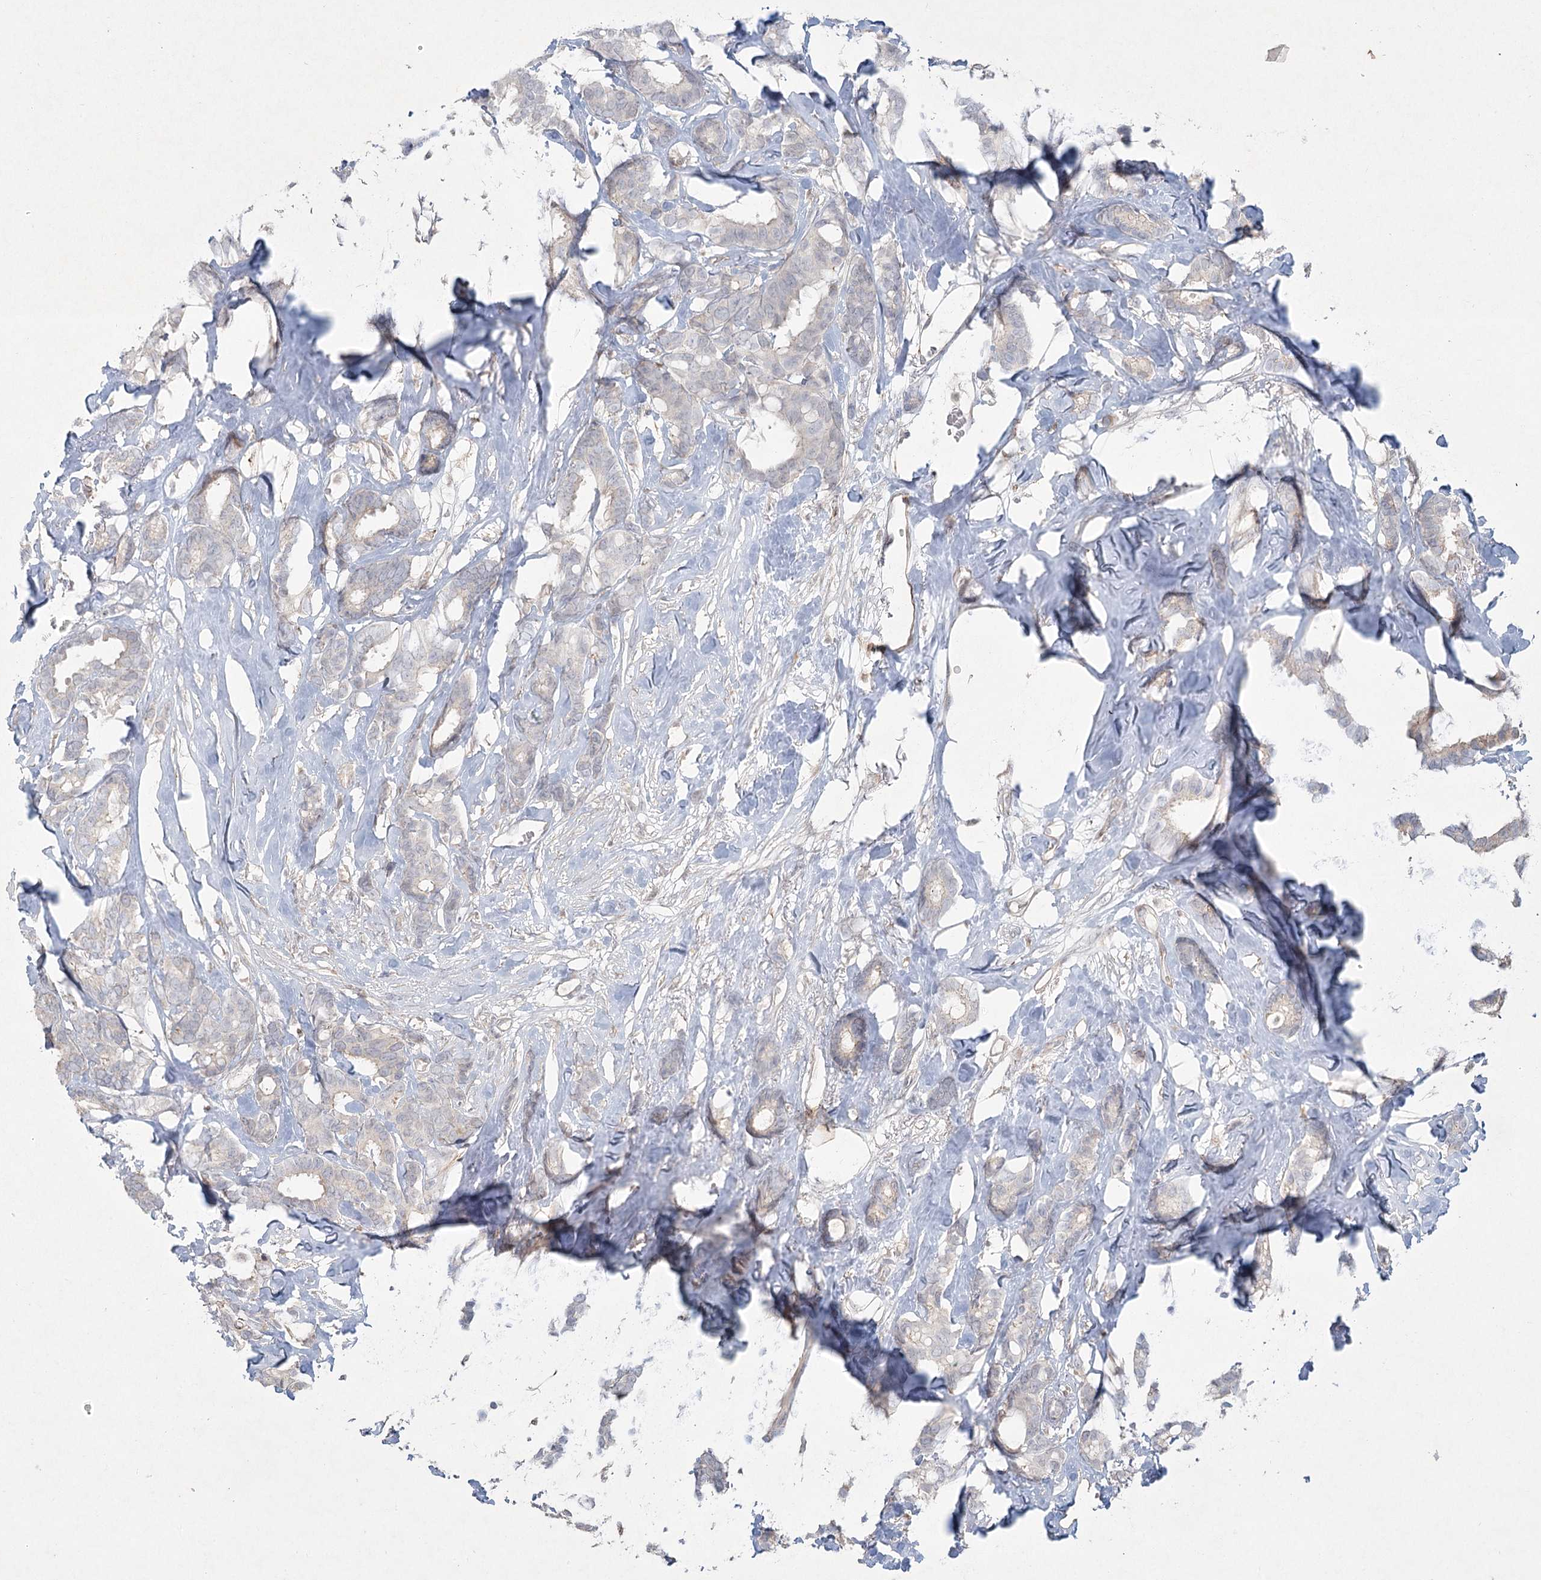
{"staining": {"intensity": "negative", "quantity": "none", "location": "none"}, "tissue": "breast cancer", "cell_type": "Tumor cells", "image_type": "cancer", "snomed": [{"axis": "morphology", "description": "Duct carcinoma"}, {"axis": "topography", "description": "Breast"}], "caption": "Immunohistochemical staining of breast cancer (intraductal carcinoma) exhibits no significant expression in tumor cells.", "gene": "LRP2BP", "patient": {"sex": "female", "age": 87}}